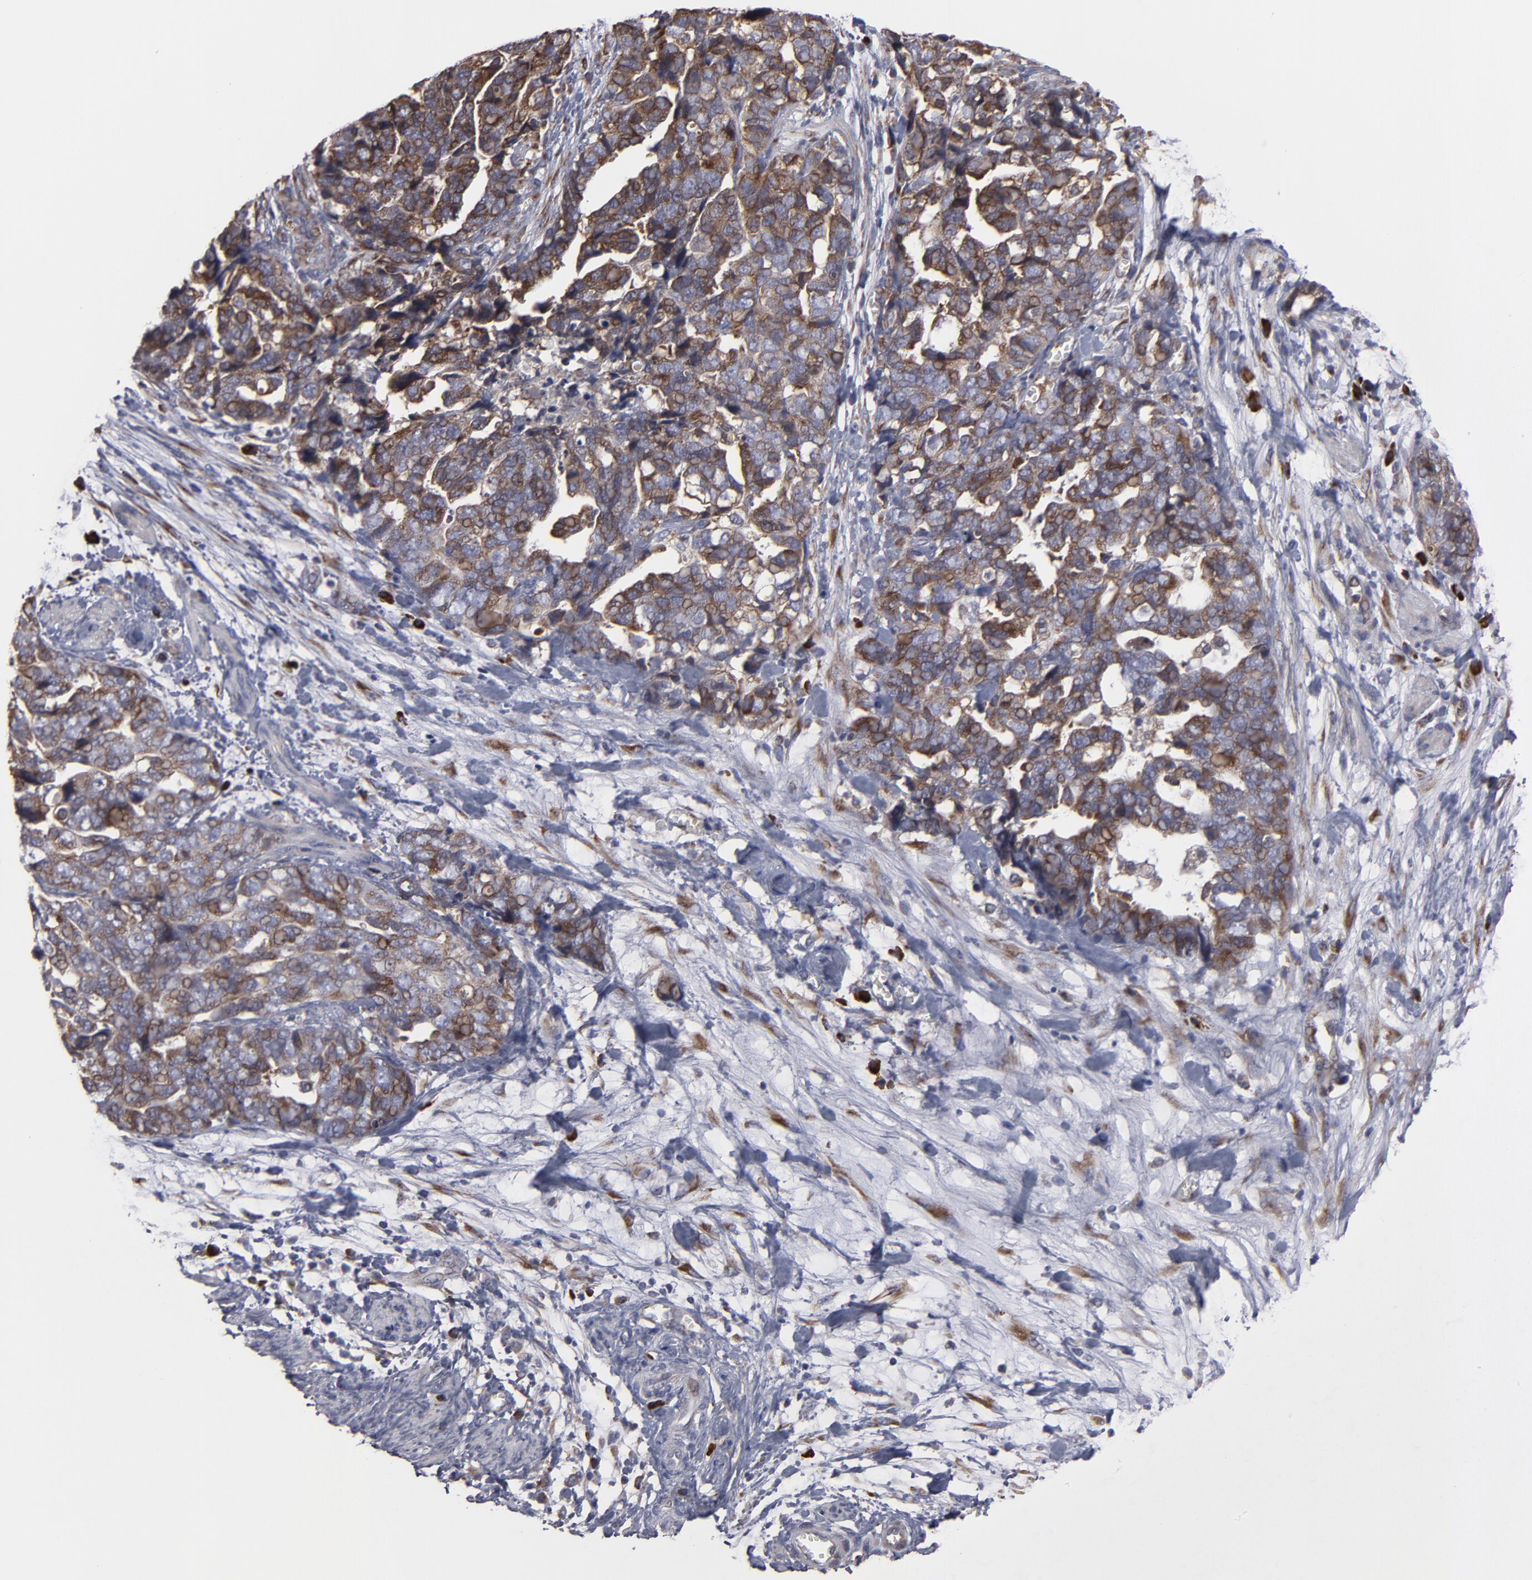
{"staining": {"intensity": "moderate", "quantity": ">75%", "location": "cytoplasmic/membranous"}, "tissue": "ovarian cancer", "cell_type": "Tumor cells", "image_type": "cancer", "snomed": [{"axis": "morphology", "description": "Normal tissue, NOS"}, {"axis": "morphology", "description": "Cystadenocarcinoma, serous, NOS"}, {"axis": "topography", "description": "Fallopian tube"}, {"axis": "topography", "description": "Ovary"}], "caption": "A histopathology image of human ovarian cancer (serous cystadenocarcinoma) stained for a protein exhibits moderate cytoplasmic/membranous brown staining in tumor cells.", "gene": "SND1", "patient": {"sex": "female", "age": 56}}